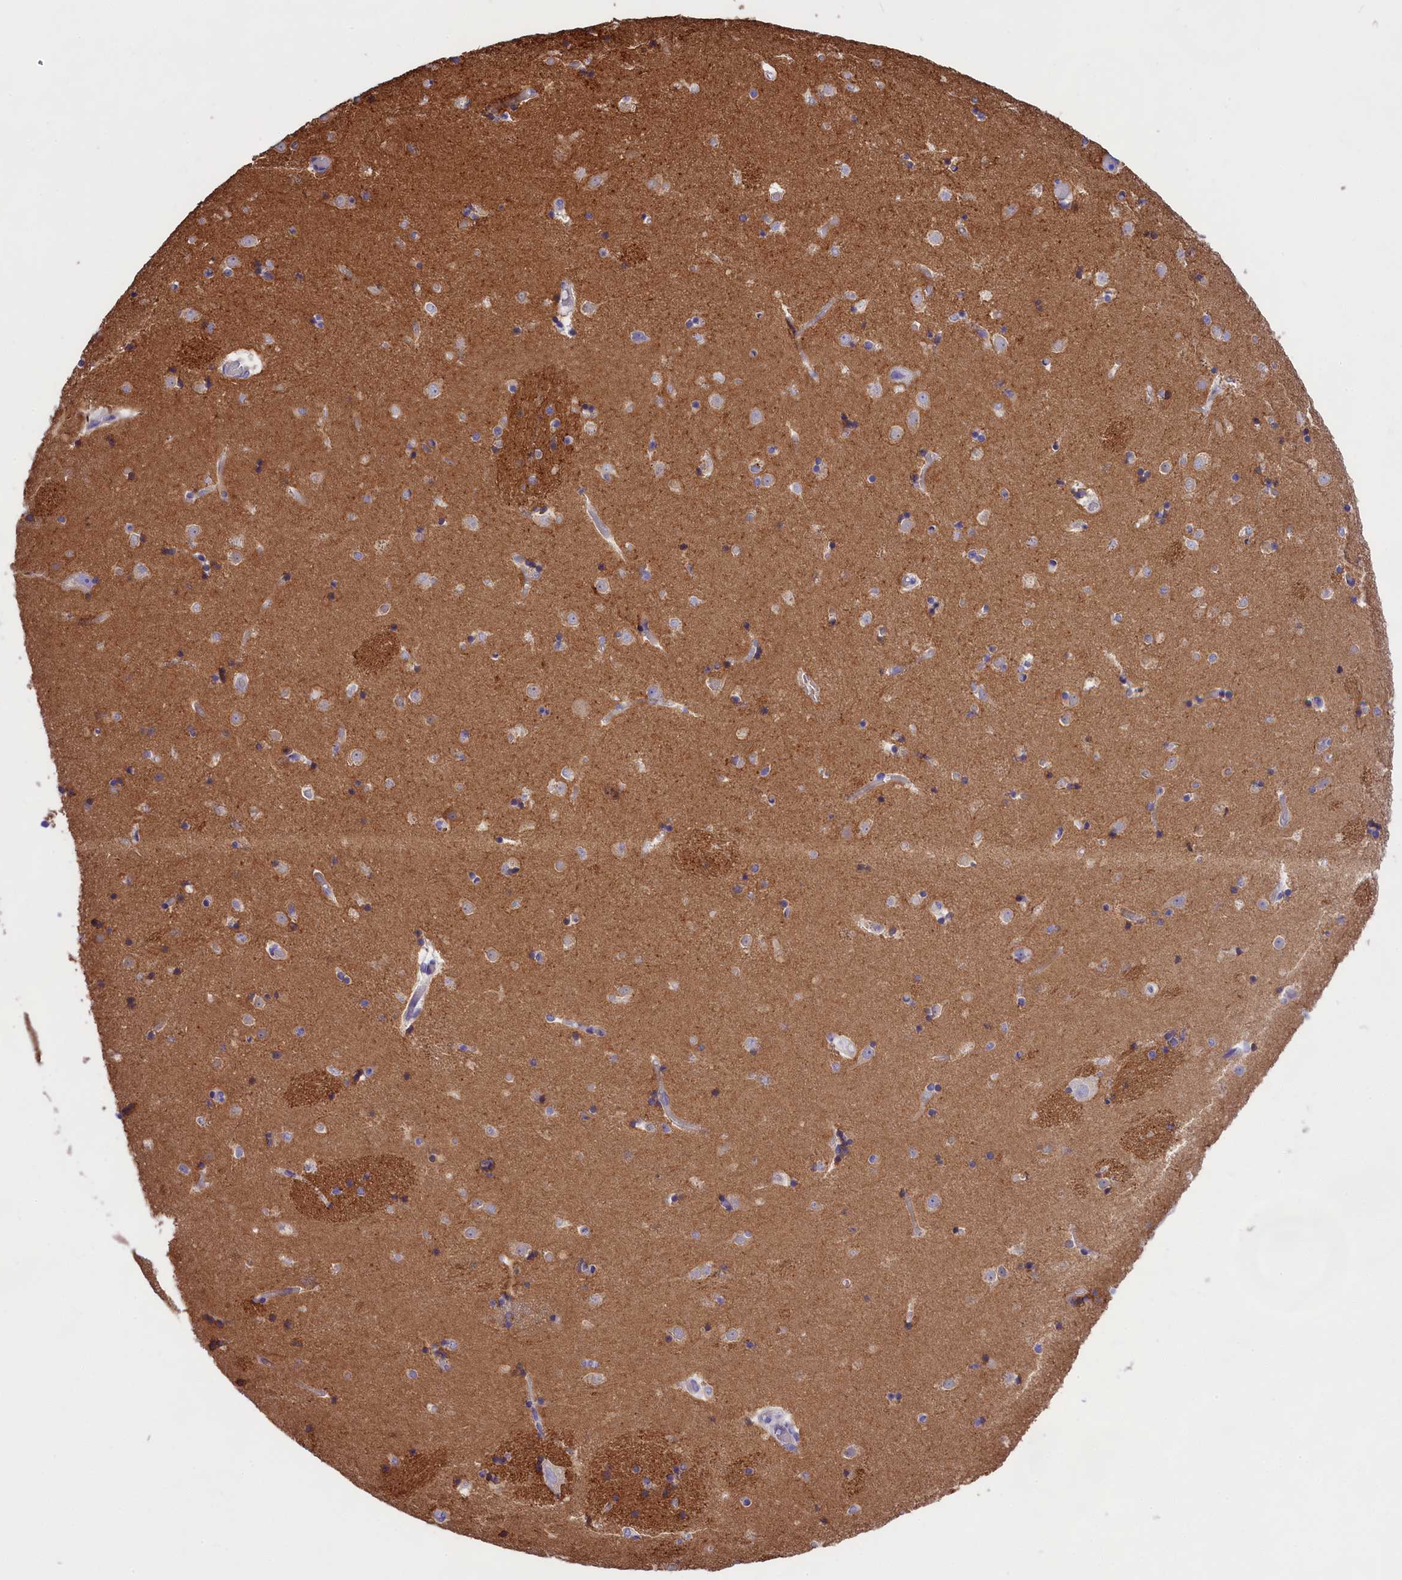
{"staining": {"intensity": "weak", "quantity": "<25%", "location": "cytoplasmic/membranous"}, "tissue": "caudate", "cell_type": "Glial cells", "image_type": "normal", "snomed": [{"axis": "morphology", "description": "Normal tissue, NOS"}, {"axis": "topography", "description": "Lateral ventricle wall"}], "caption": "Immunohistochemistry (IHC) photomicrograph of benign caudate stained for a protein (brown), which exhibits no staining in glial cells. The staining was performed using DAB (3,3'-diaminobenzidine) to visualize the protein expression in brown, while the nuclei were stained in blue with hematoxylin (Magnification: 20x).", "gene": "PPP1R13L", "patient": {"sex": "female", "age": 52}}